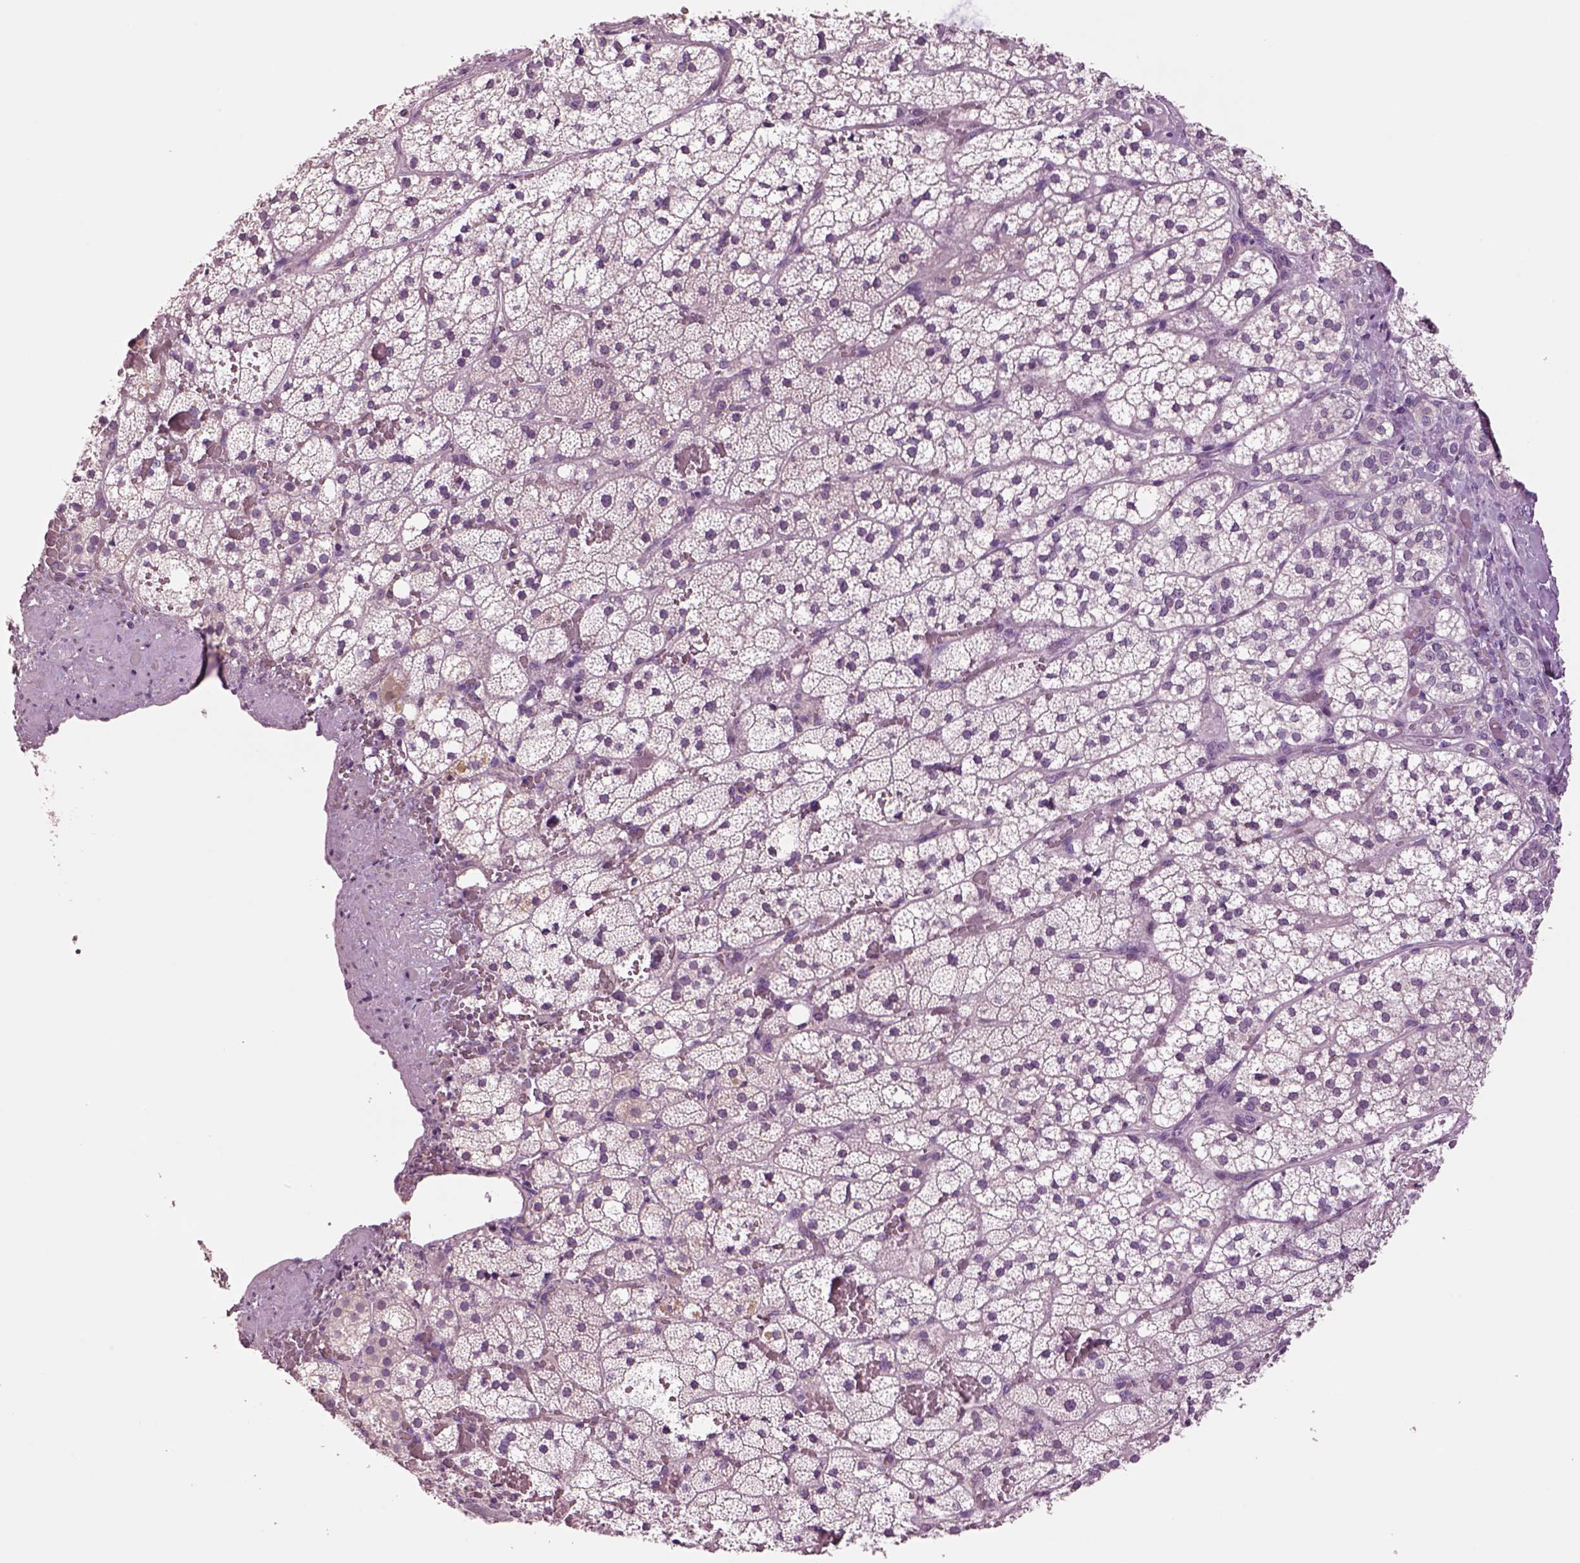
{"staining": {"intensity": "negative", "quantity": "none", "location": "none"}, "tissue": "adrenal gland", "cell_type": "Glandular cells", "image_type": "normal", "snomed": [{"axis": "morphology", "description": "Normal tissue, NOS"}, {"axis": "topography", "description": "Adrenal gland"}], "caption": "DAB (3,3'-diaminobenzidine) immunohistochemical staining of benign human adrenal gland demonstrates no significant staining in glandular cells.", "gene": "CLPSL1", "patient": {"sex": "male", "age": 53}}